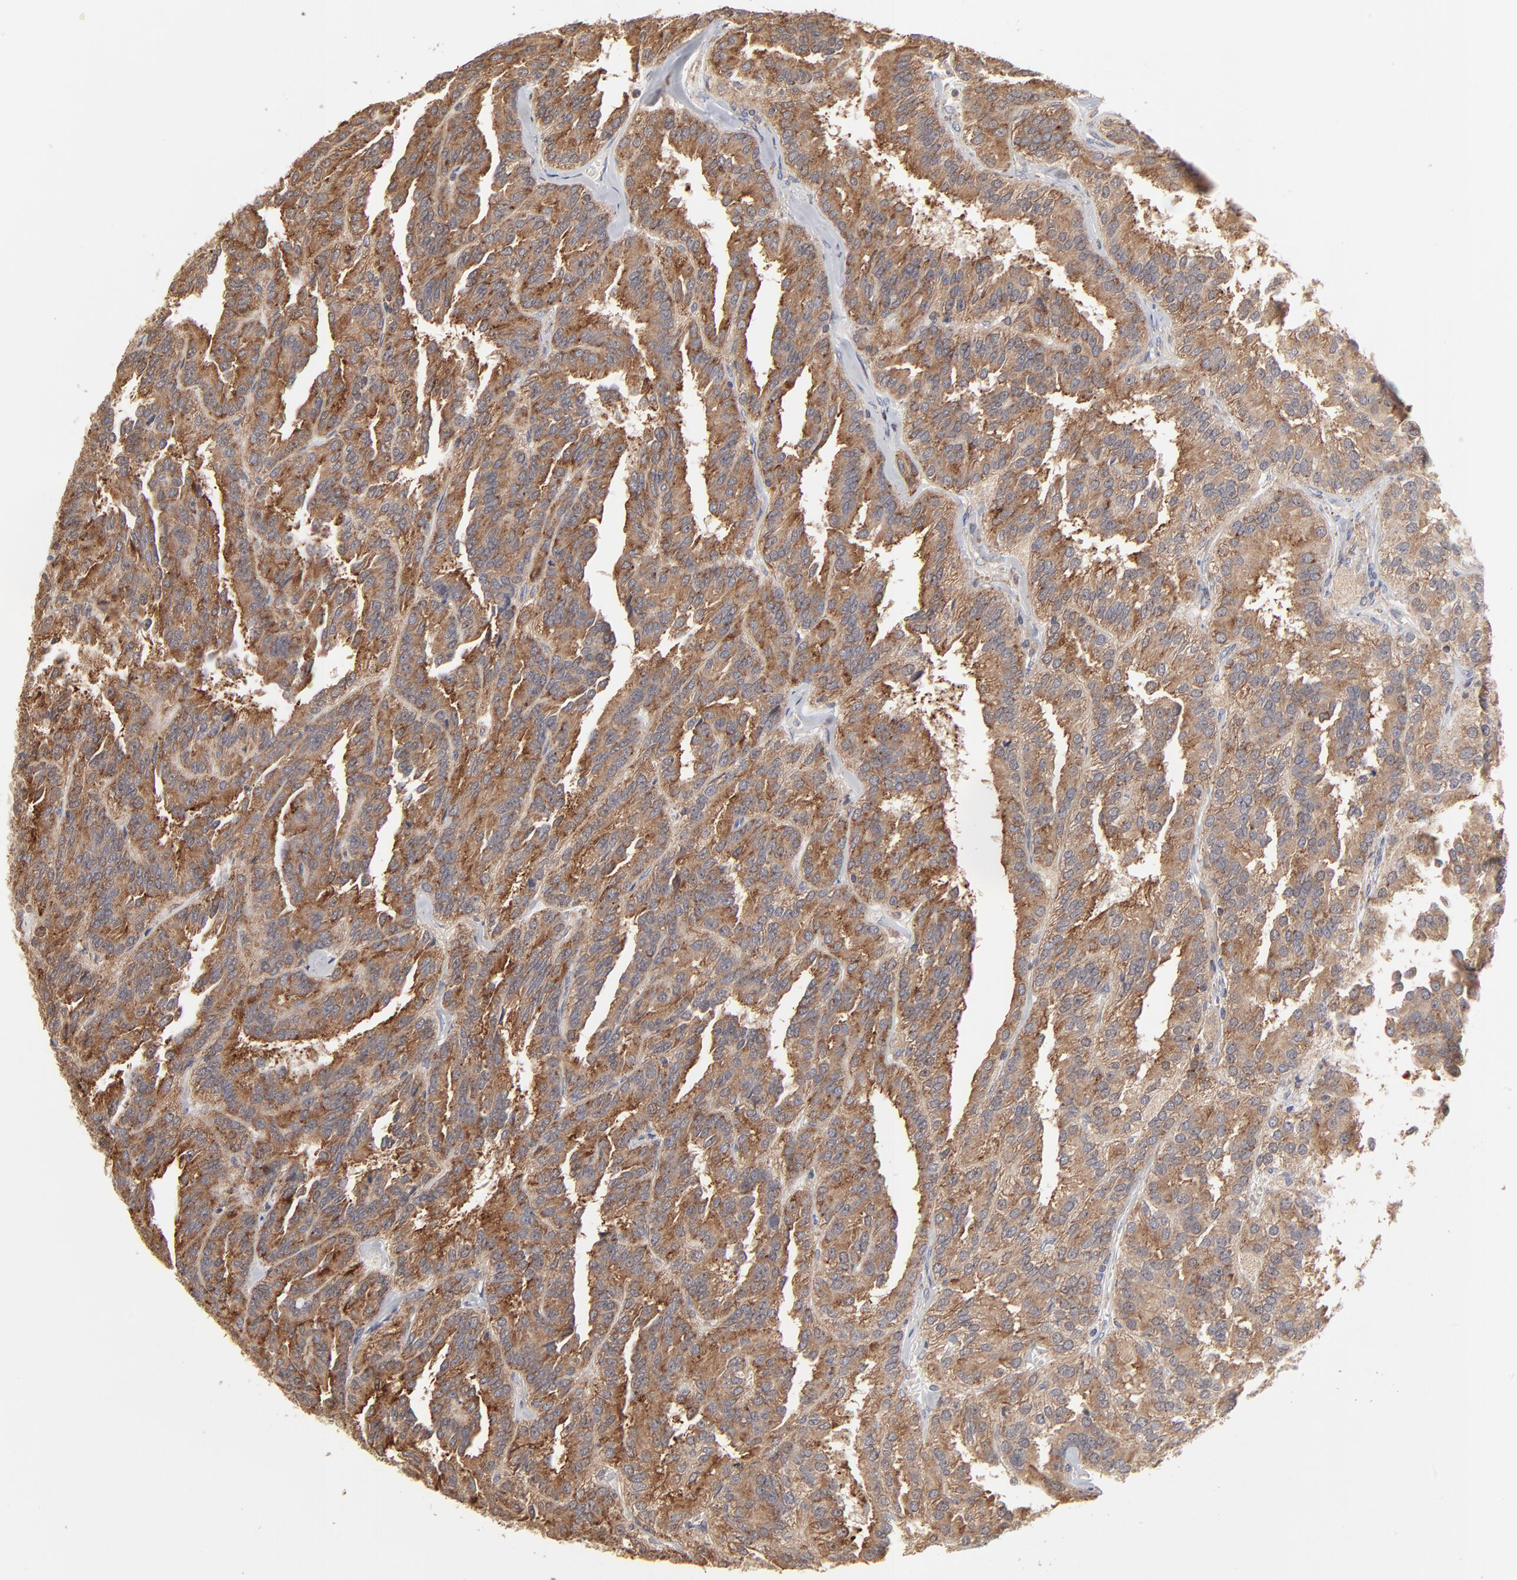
{"staining": {"intensity": "strong", "quantity": ">75%", "location": "cytoplasmic/membranous"}, "tissue": "renal cancer", "cell_type": "Tumor cells", "image_type": "cancer", "snomed": [{"axis": "morphology", "description": "Adenocarcinoma, NOS"}, {"axis": "topography", "description": "Kidney"}], "caption": "Protein staining of renal cancer tissue reveals strong cytoplasmic/membranous positivity in about >75% of tumor cells.", "gene": "RNF213", "patient": {"sex": "male", "age": 46}}